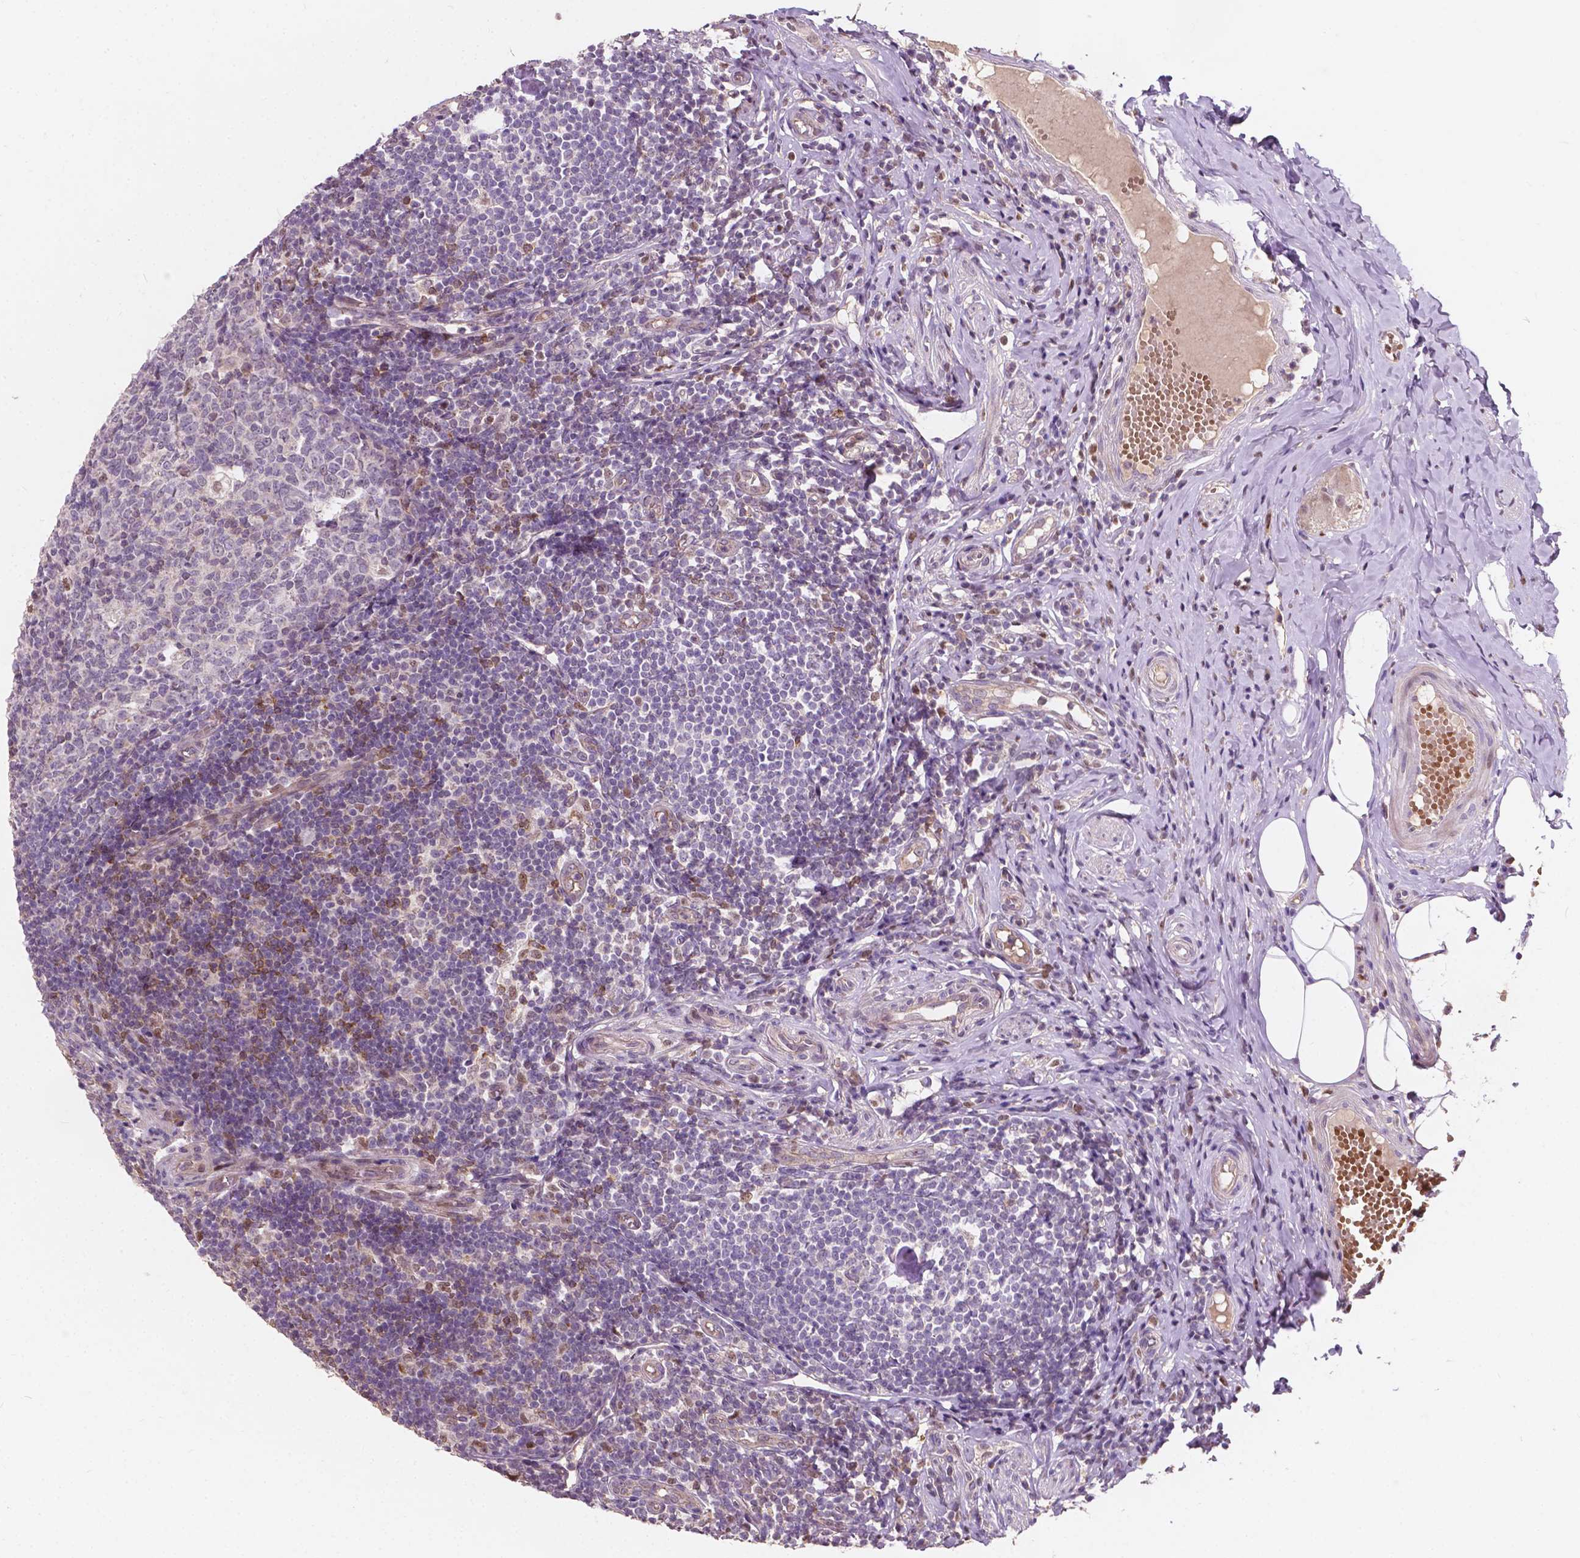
{"staining": {"intensity": "moderate", "quantity": ">75%", "location": "cytoplasmic/membranous"}, "tissue": "appendix", "cell_type": "Glandular cells", "image_type": "normal", "snomed": [{"axis": "morphology", "description": "Normal tissue, NOS"}, {"axis": "topography", "description": "Appendix"}], "caption": "Immunohistochemical staining of unremarkable human appendix reveals moderate cytoplasmic/membranous protein staining in about >75% of glandular cells. The staining was performed using DAB to visualize the protein expression in brown, while the nuclei were stained in blue with hematoxylin (Magnification: 20x).", "gene": "DUSP16", "patient": {"sex": "male", "age": 18}}